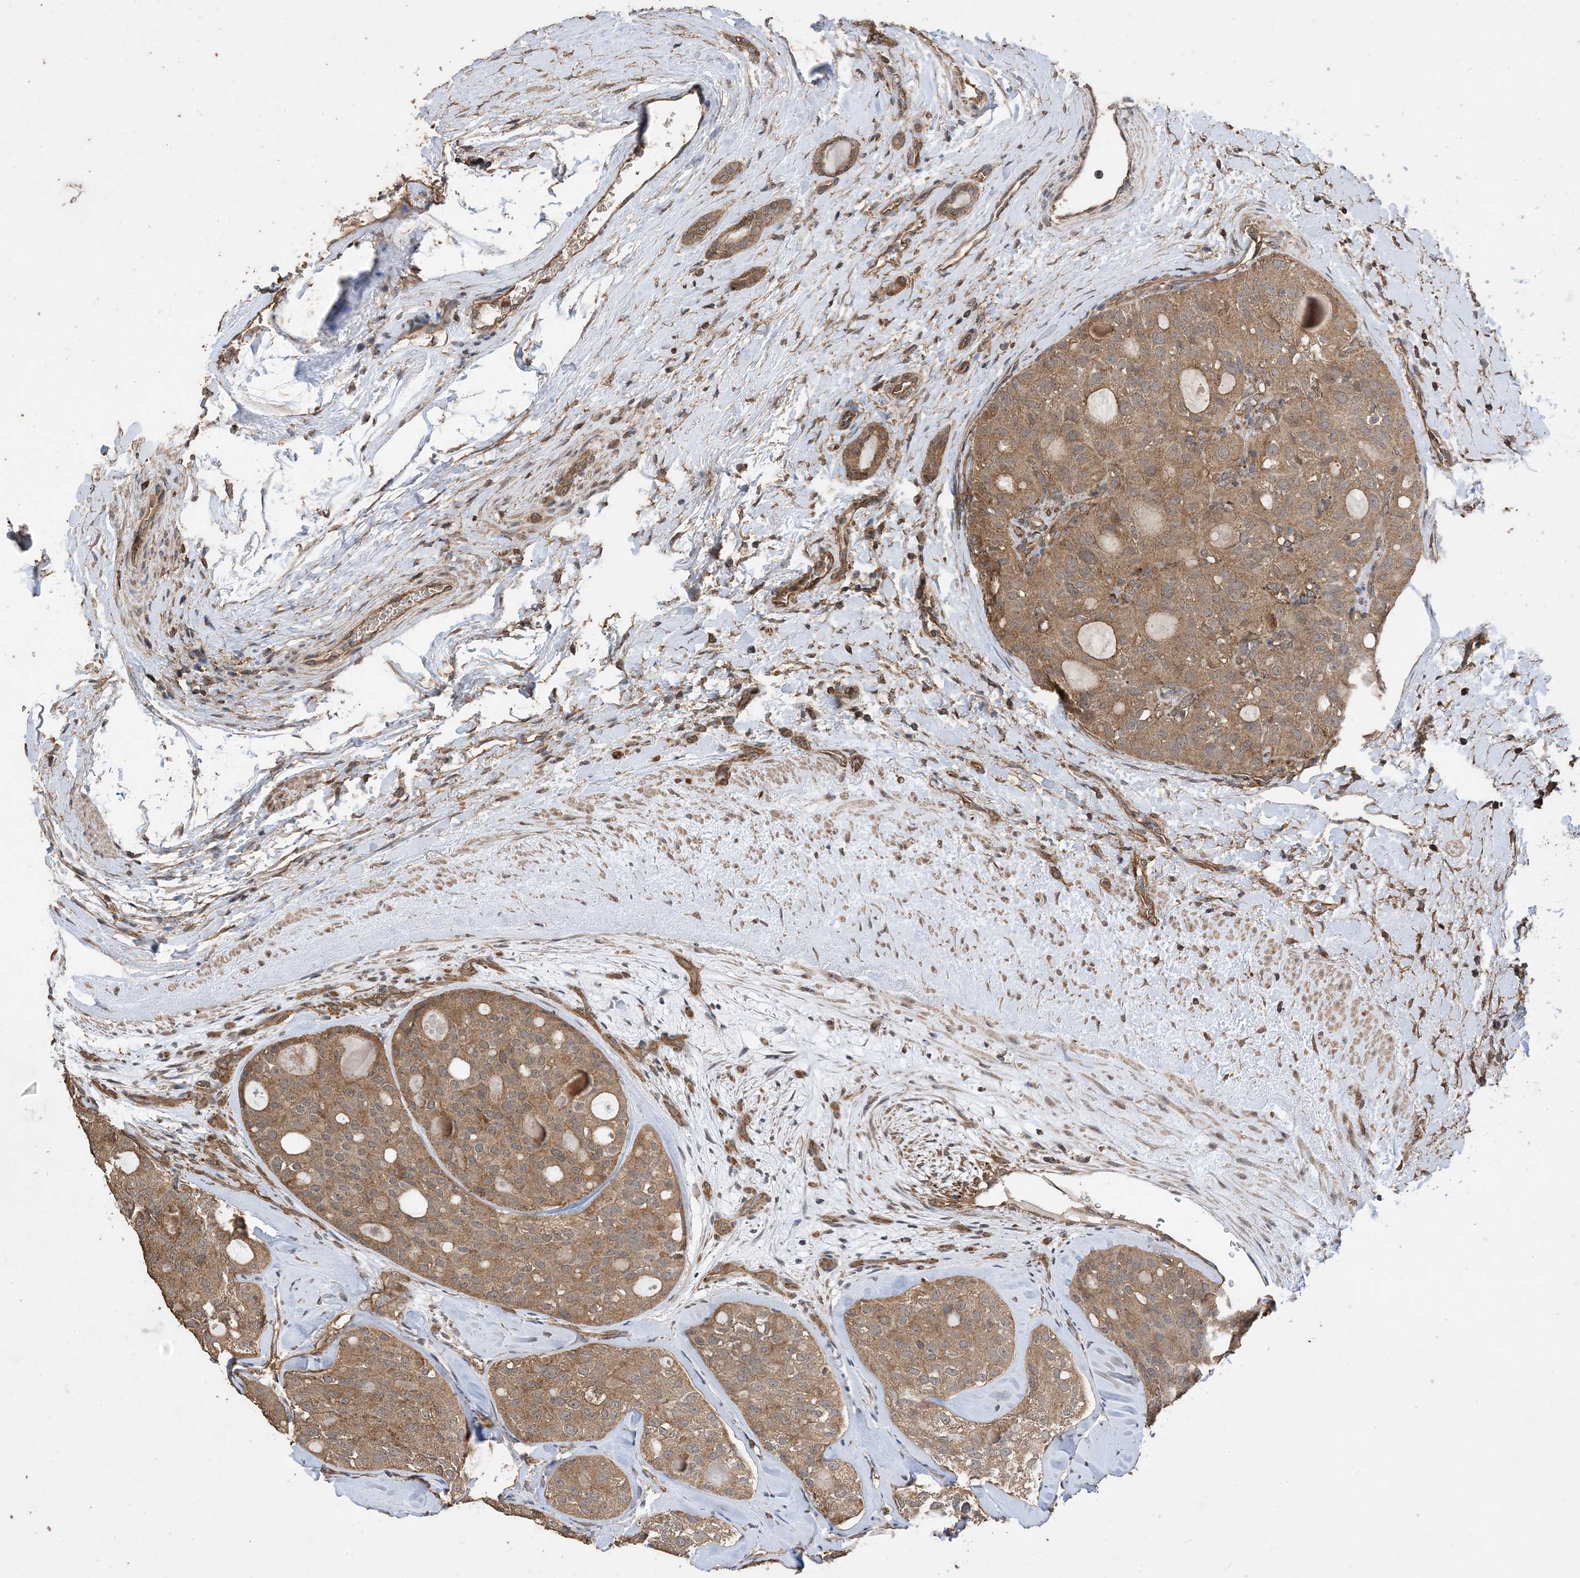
{"staining": {"intensity": "moderate", "quantity": ">75%", "location": "cytoplasmic/membranous"}, "tissue": "thyroid cancer", "cell_type": "Tumor cells", "image_type": "cancer", "snomed": [{"axis": "morphology", "description": "Follicular adenoma carcinoma, NOS"}, {"axis": "topography", "description": "Thyroid gland"}], "caption": "About >75% of tumor cells in human thyroid cancer exhibit moderate cytoplasmic/membranous protein expression as visualized by brown immunohistochemical staining.", "gene": "ZKSCAN5", "patient": {"sex": "male", "age": 75}}